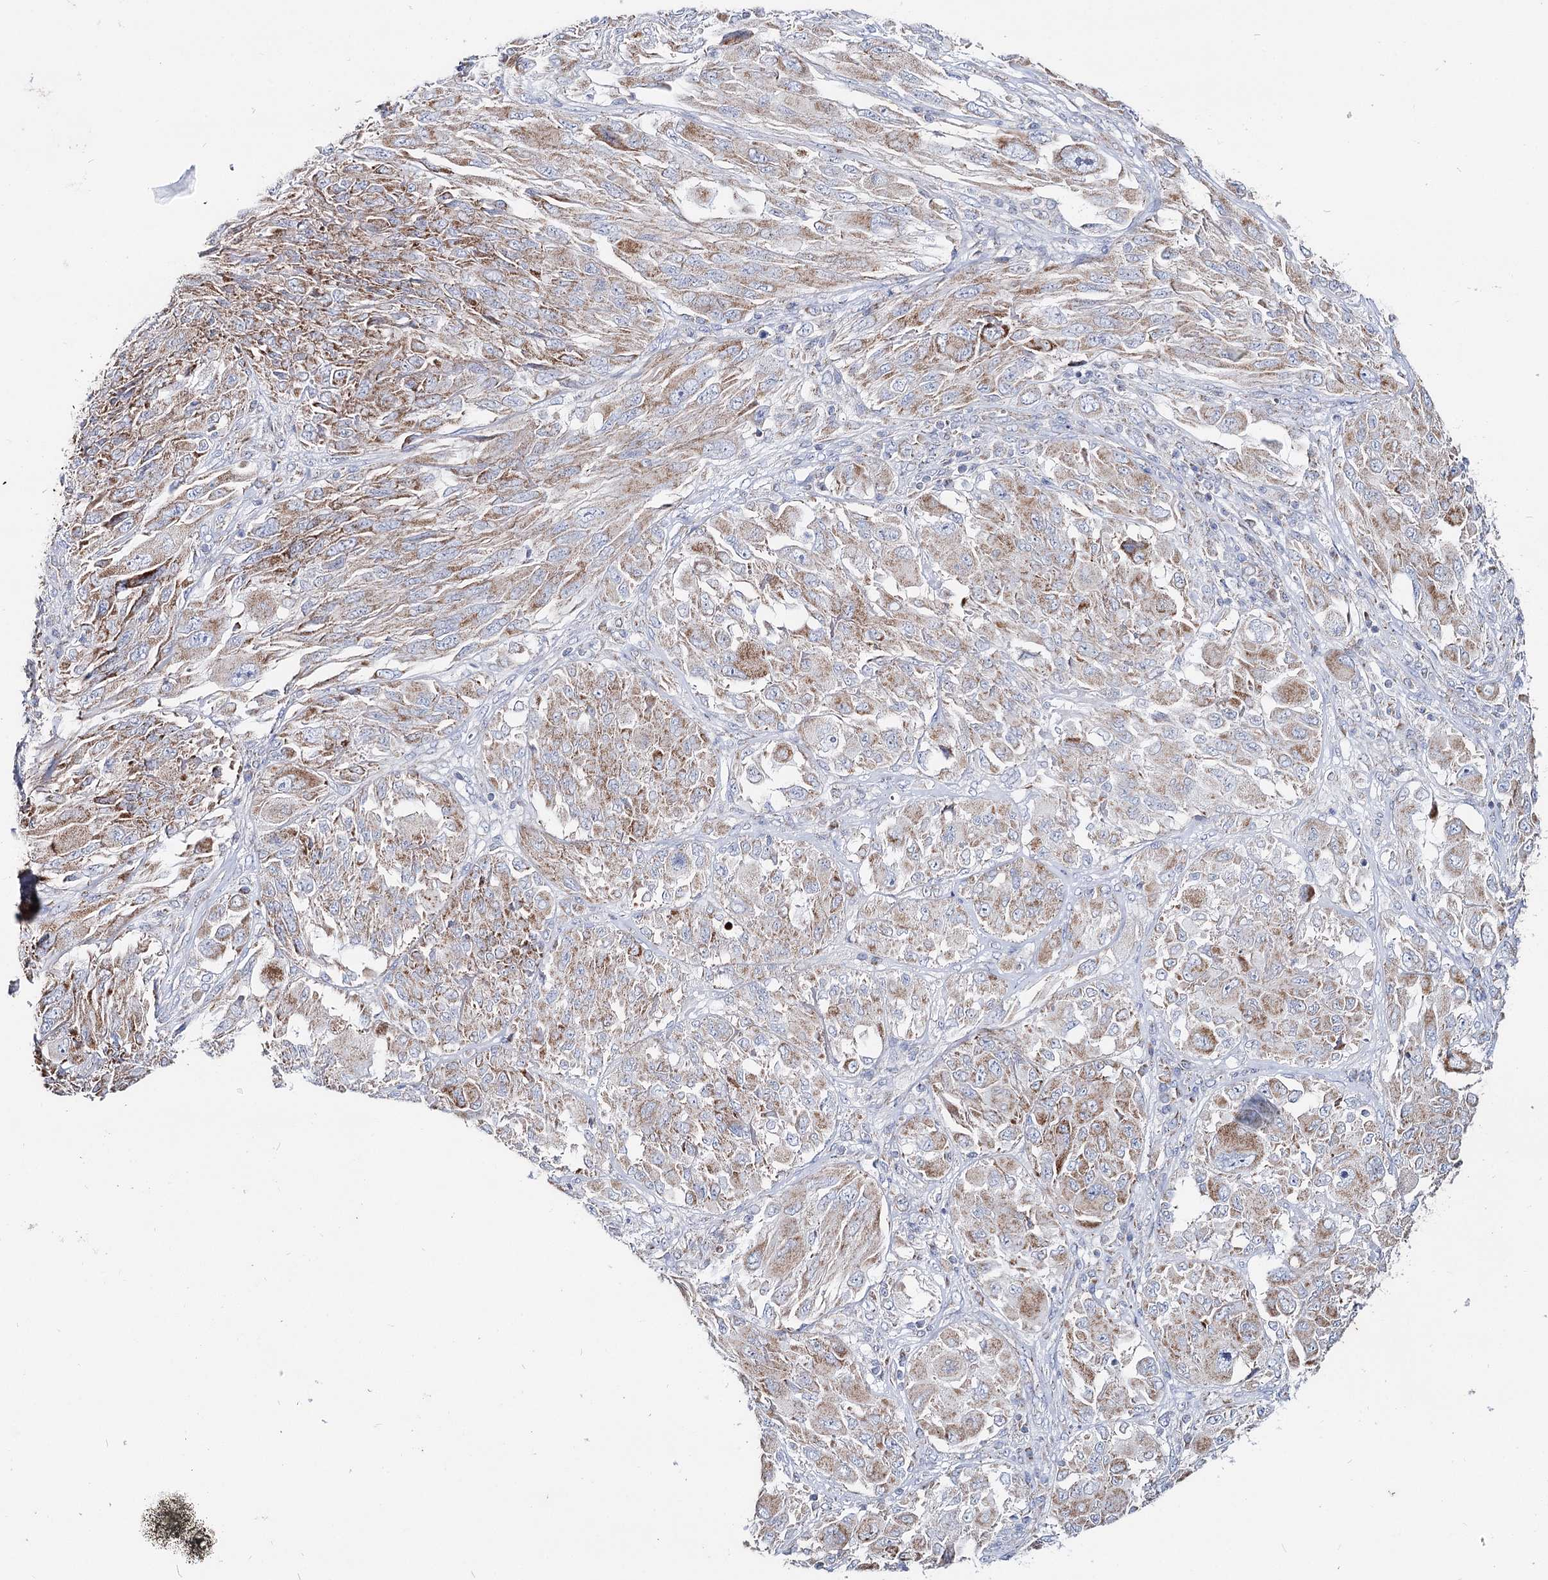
{"staining": {"intensity": "moderate", "quantity": ">75%", "location": "cytoplasmic/membranous"}, "tissue": "melanoma", "cell_type": "Tumor cells", "image_type": "cancer", "snomed": [{"axis": "morphology", "description": "Malignant melanoma, NOS"}, {"axis": "topography", "description": "Skin"}], "caption": "Melanoma was stained to show a protein in brown. There is medium levels of moderate cytoplasmic/membranous positivity in approximately >75% of tumor cells.", "gene": "MCCC2", "patient": {"sex": "female", "age": 91}}